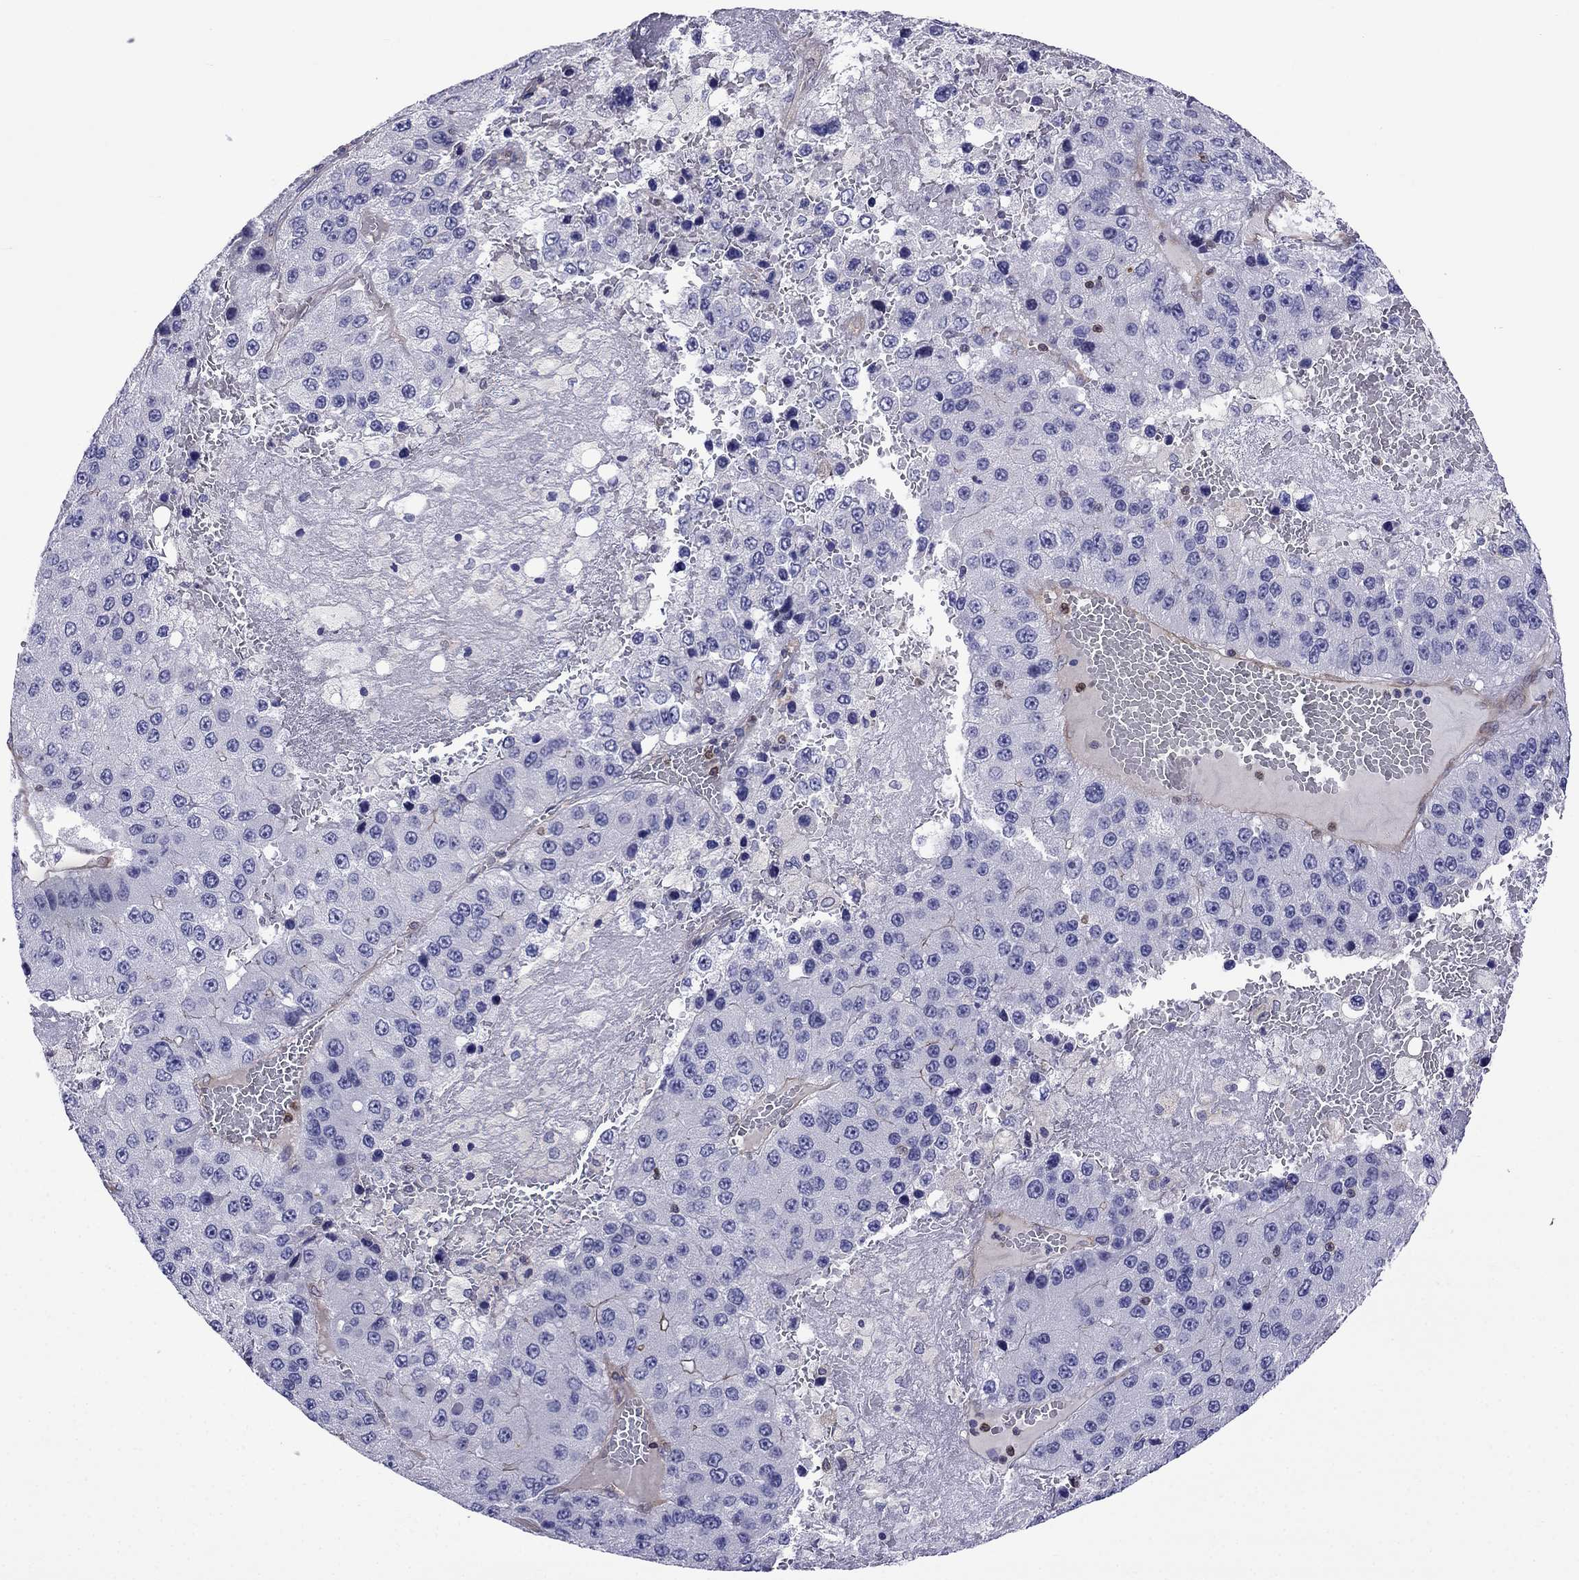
{"staining": {"intensity": "negative", "quantity": "none", "location": "none"}, "tissue": "liver cancer", "cell_type": "Tumor cells", "image_type": "cancer", "snomed": [{"axis": "morphology", "description": "Carcinoma, Hepatocellular, NOS"}, {"axis": "topography", "description": "Liver"}], "caption": "Tumor cells are negative for protein expression in human liver cancer (hepatocellular carcinoma).", "gene": "GNAL", "patient": {"sex": "female", "age": 73}}